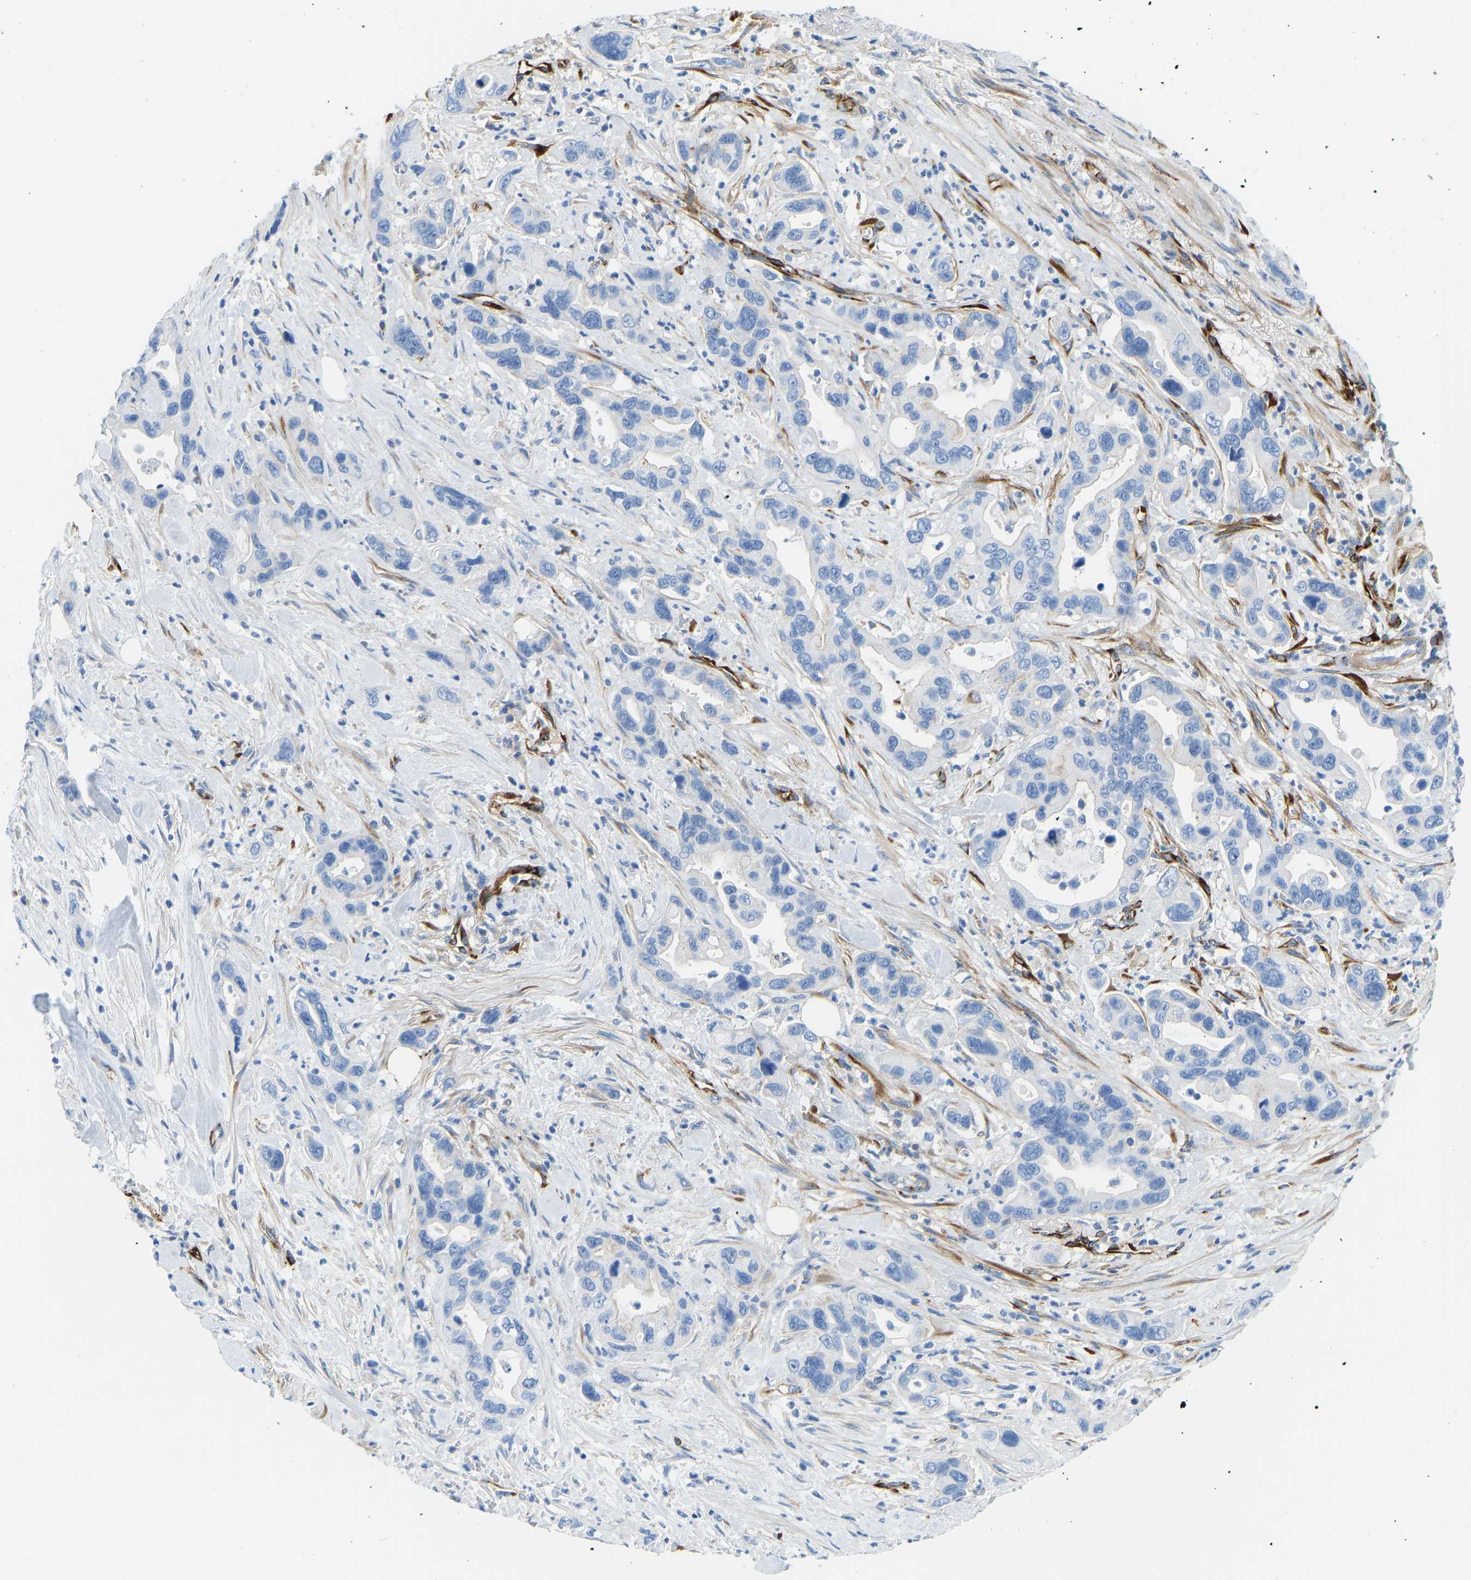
{"staining": {"intensity": "negative", "quantity": "none", "location": "none"}, "tissue": "pancreatic cancer", "cell_type": "Tumor cells", "image_type": "cancer", "snomed": [{"axis": "morphology", "description": "Adenocarcinoma, NOS"}, {"axis": "topography", "description": "Pancreas"}], "caption": "This is a photomicrograph of IHC staining of pancreatic adenocarcinoma, which shows no expression in tumor cells.", "gene": "COL15A1", "patient": {"sex": "female", "age": 70}}